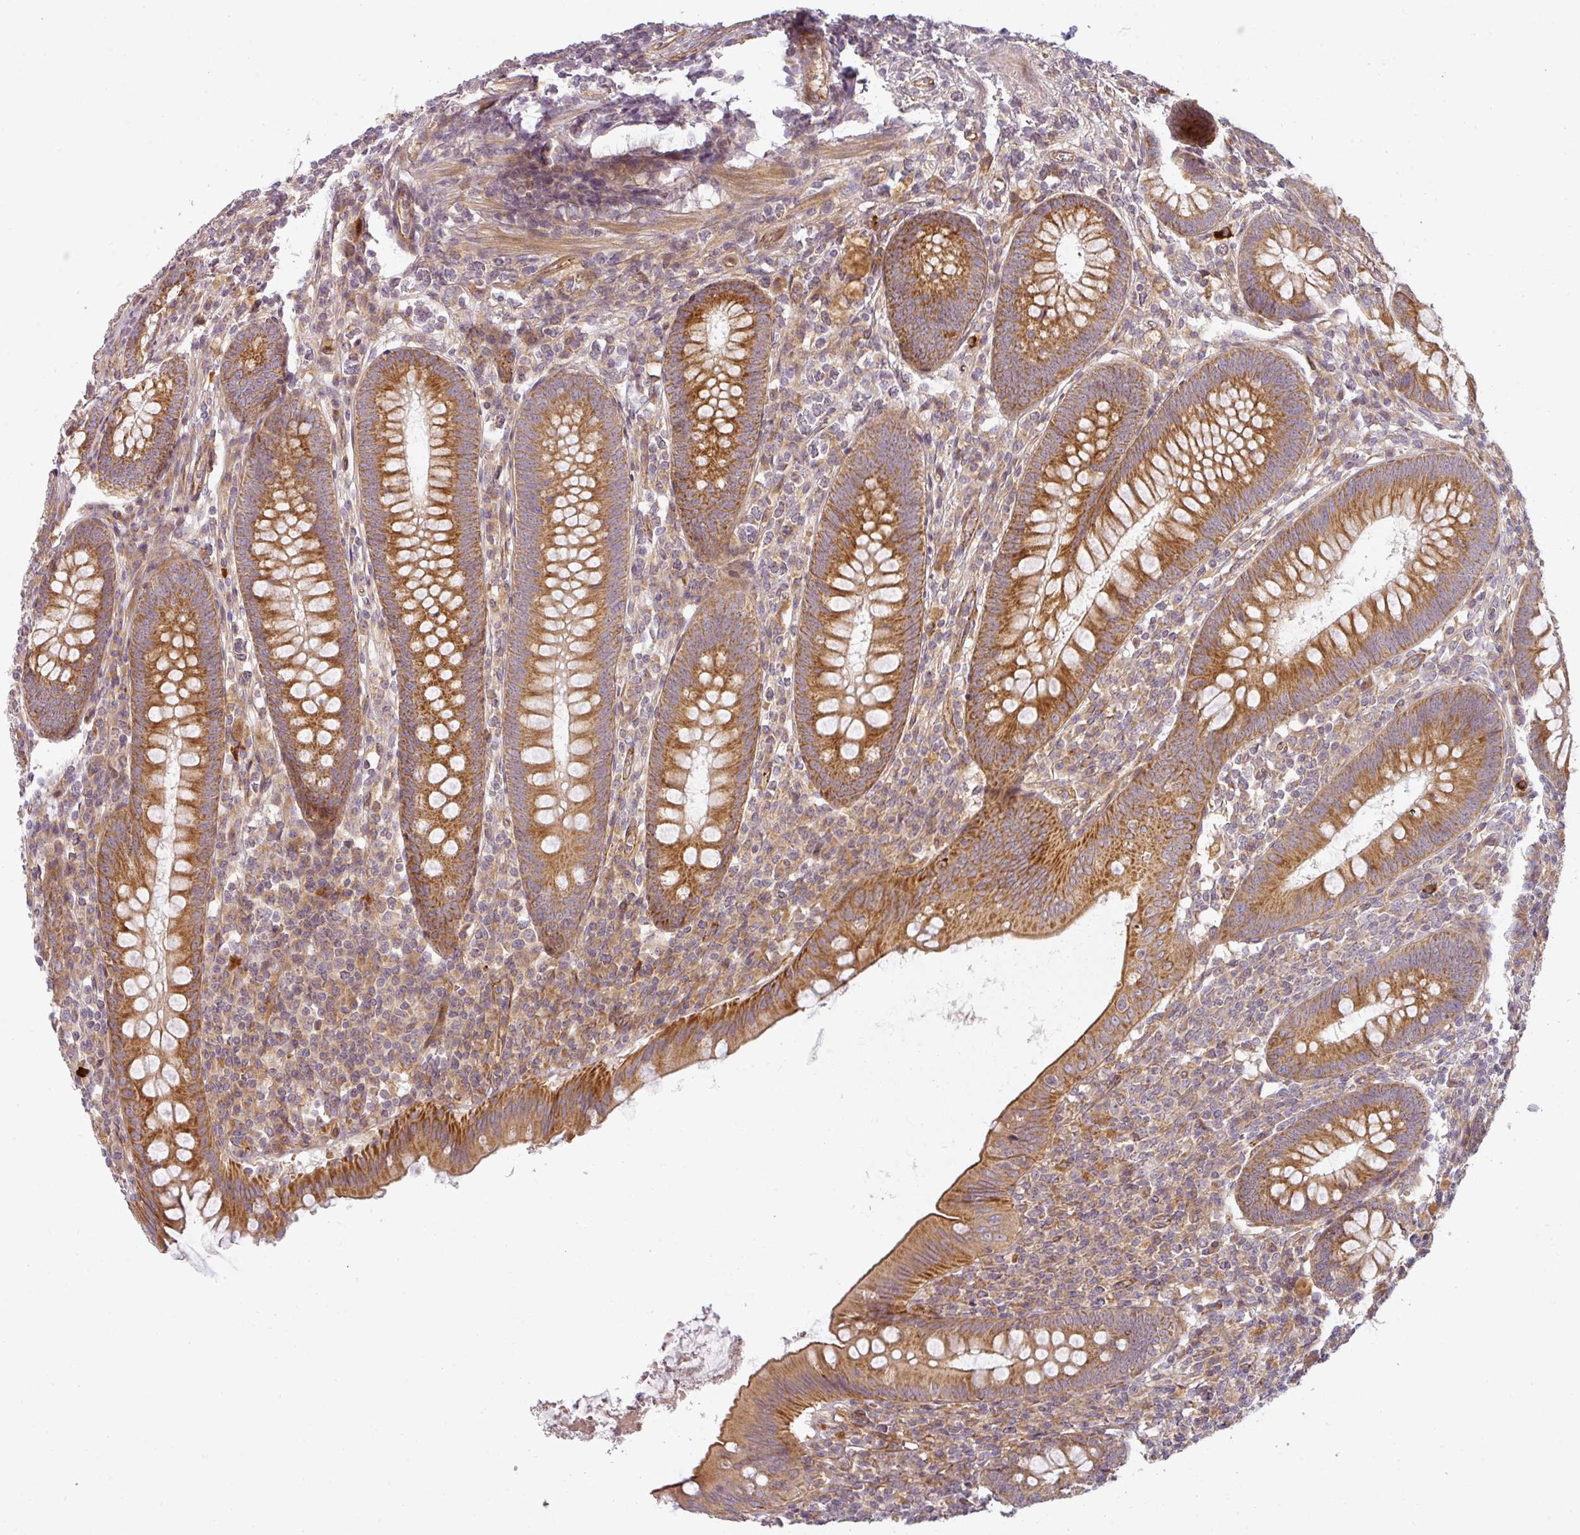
{"staining": {"intensity": "strong", "quantity": ">75%", "location": "cytoplasmic/membranous"}, "tissue": "appendix", "cell_type": "Glandular cells", "image_type": "normal", "snomed": [{"axis": "morphology", "description": "Normal tissue, NOS"}, {"axis": "topography", "description": "Appendix"}], "caption": "Immunohistochemistry (DAB (3,3'-diaminobenzidine)) staining of benign appendix shows strong cytoplasmic/membranous protein staining in about >75% of glandular cells.", "gene": "CNOT1", "patient": {"sex": "male", "age": 56}}